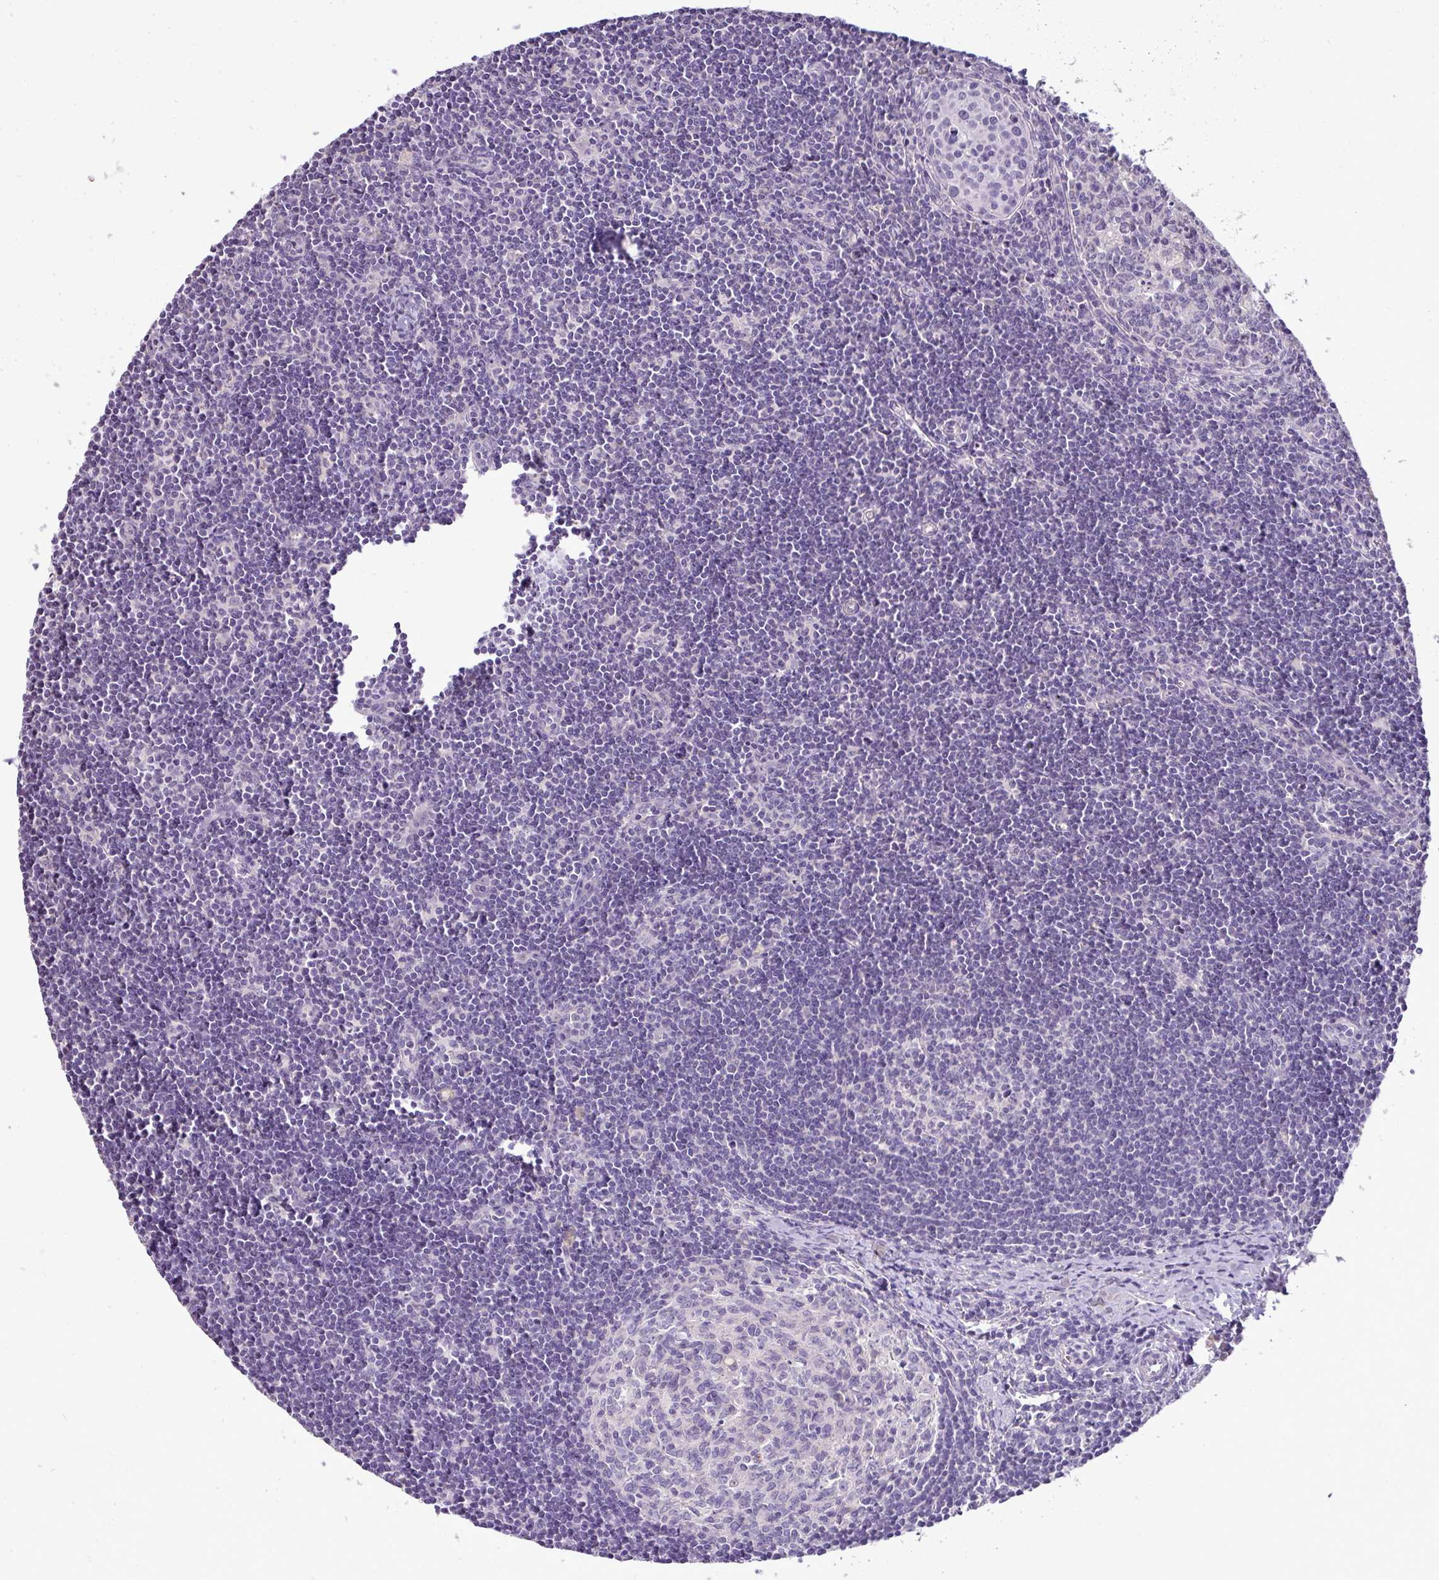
{"staining": {"intensity": "negative", "quantity": "none", "location": "none"}, "tissue": "lymph node", "cell_type": "Germinal center cells", "image_type": "normal", "snomed": [{"axis": "morphology", "description": "Normal tissue, NOS"}, {"axis": "topography", "description": "Lymph node"}], "caption": "A high-resolution image shows immunohistochemistry (IHC) staining of normal lymph node, which displays no significant expression in germinal center cells.", "gene": "BRINP2", "patient": {"sex": "female", "age": 29}}